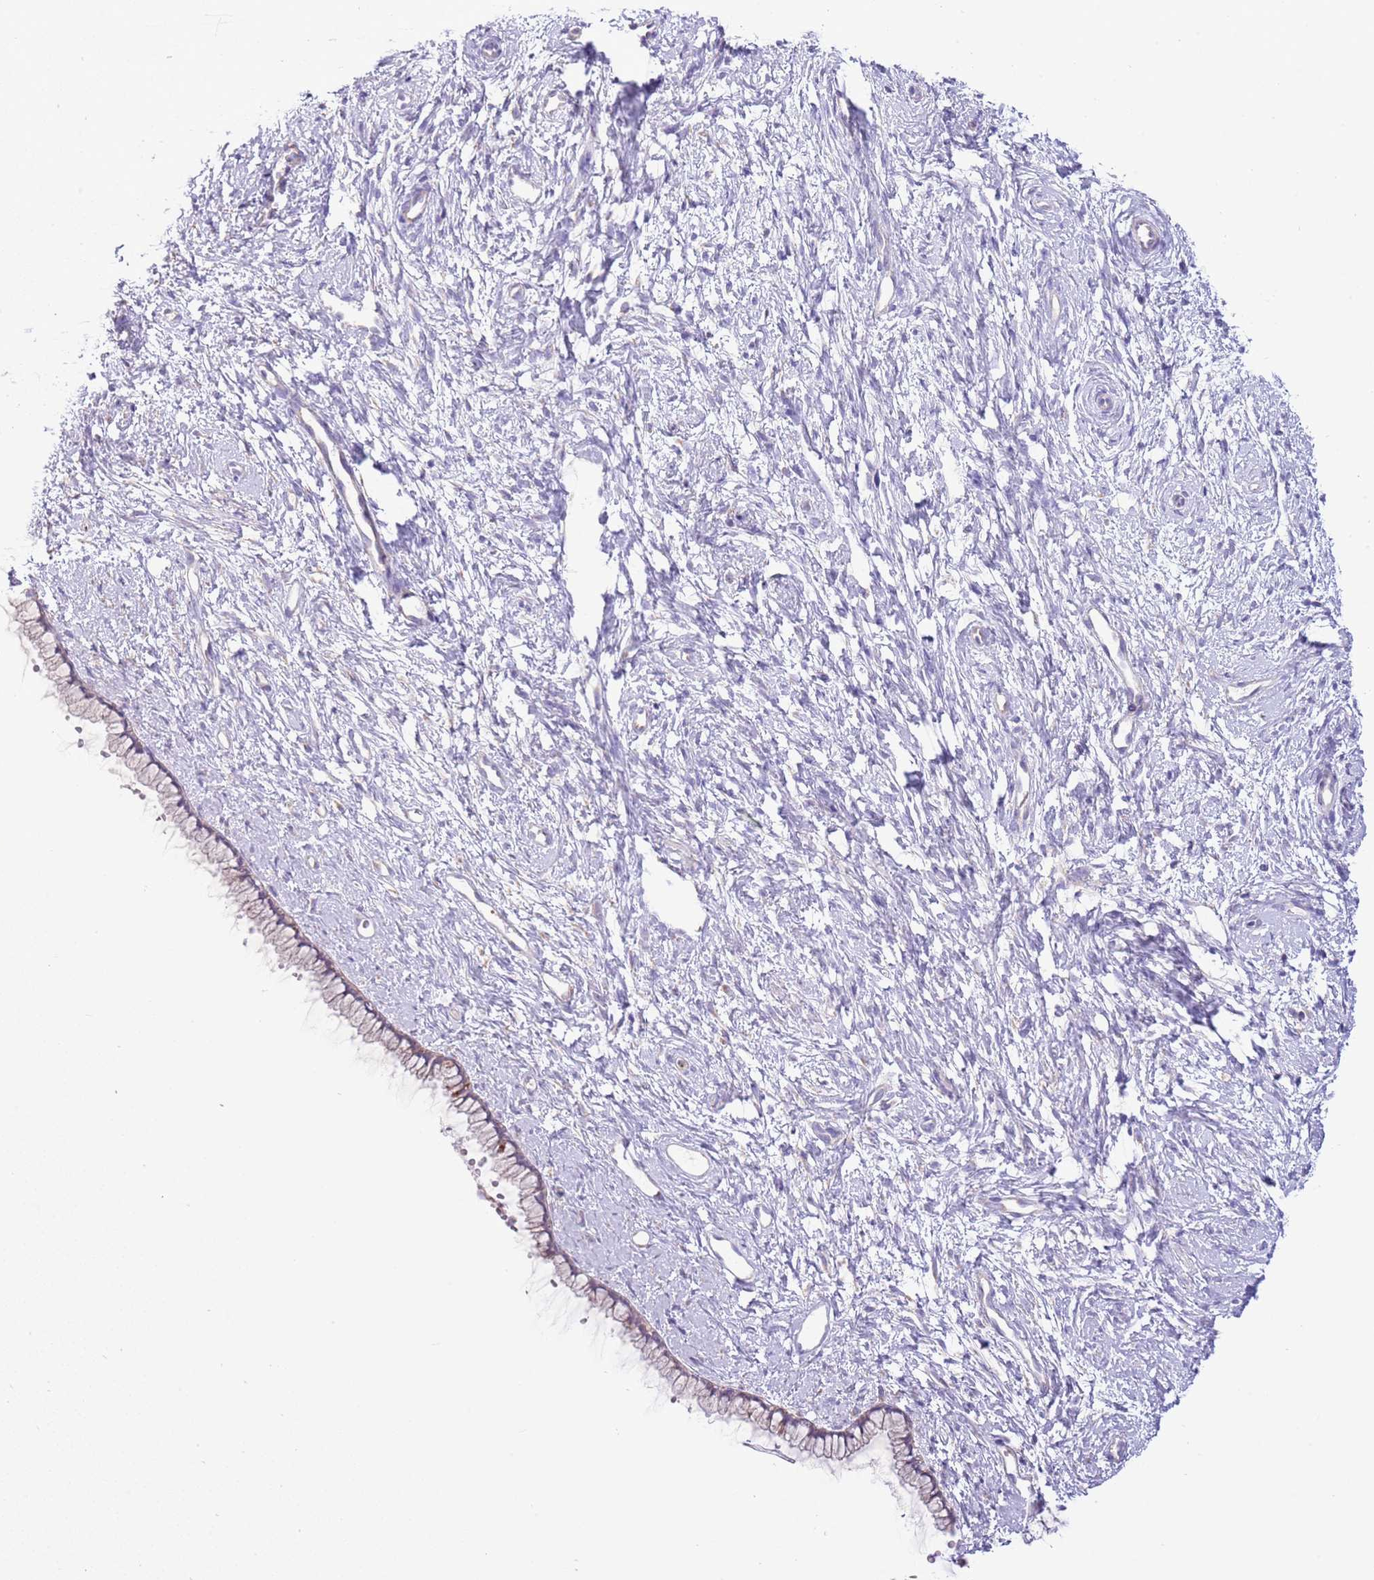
{"staining": {"intensity": "weak", "quantity": "25%-75%", "location": "cytoplasmic/membranous"}, "tissue": "cervix", "cell_type": "Glandular cells", "image_type": "normal", "snomed": [{"axis": "morphology", "description": "Normal tissue, NOS"}, {"axis": "topography", "description": "Cervix"}], "caption": "A photomicrograph of human cervix stained for a protein reveals weak cytoplasmic/membranous brown staining in glandular cells.", "gene": "OAZ2", "patient": {"sex": "female", "age": 57}}